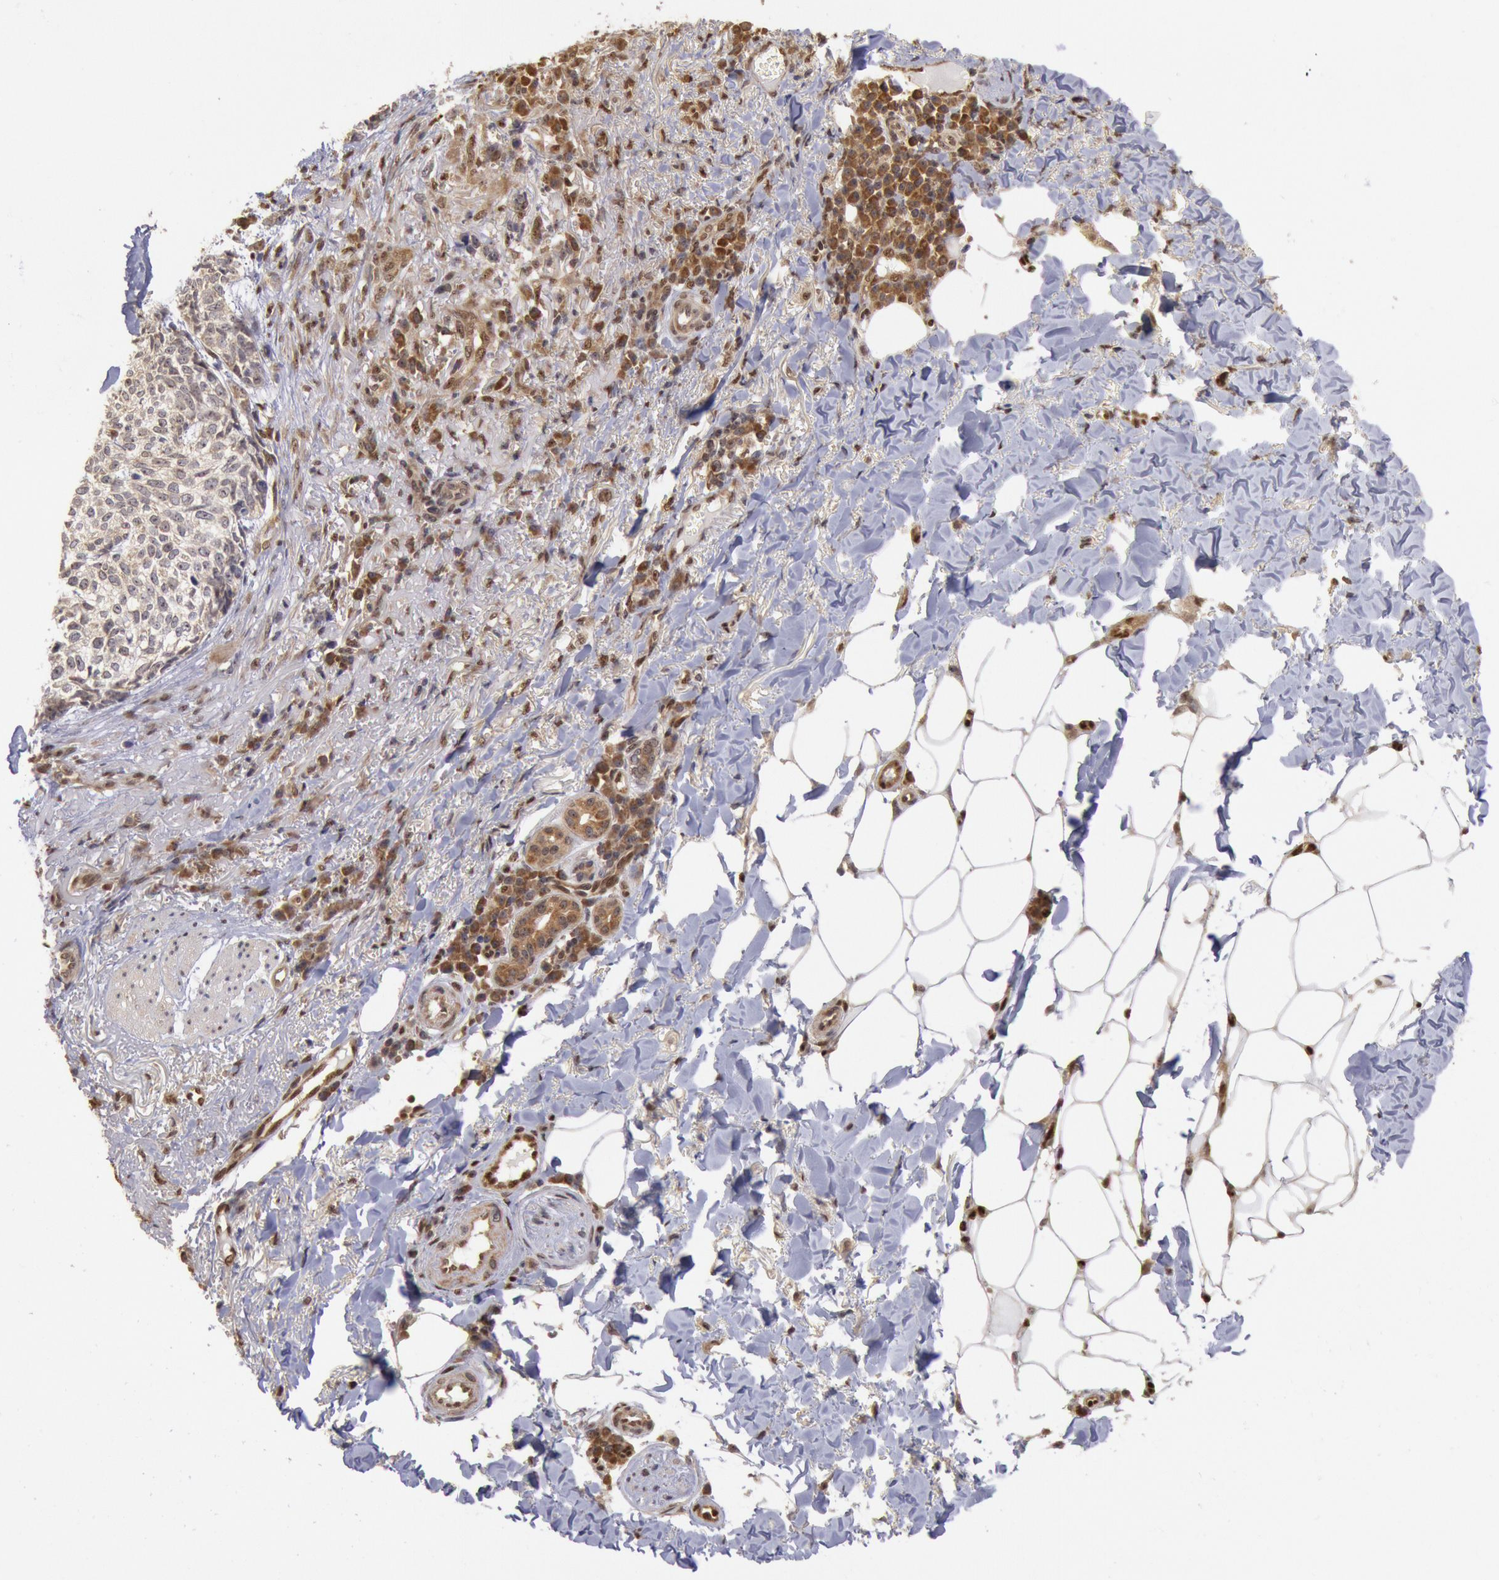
{"staining": {"intensity": "negative", "quantity": "none", "location": "none"}, "tissue": "skin cancer", "cell_type": "Tumor cells", "image_type": "cancer", "snomed": [{"axis": "morphology", "description": "Basal cell carcinoma"}, {"axis": "topography", "description": "Skin"}], "caption": "Immunohistochemistry histopathology image of human basal cell carcinoma (skin) stained for a protein (brown), which demonstrates no positivity in tumor cells. (Brightfield microscopy of DAB (3,3'-diaminobenzidine) IHC at high magnification).", "gene": "STX17", "patient": {"sex": "female", "age": 89}}